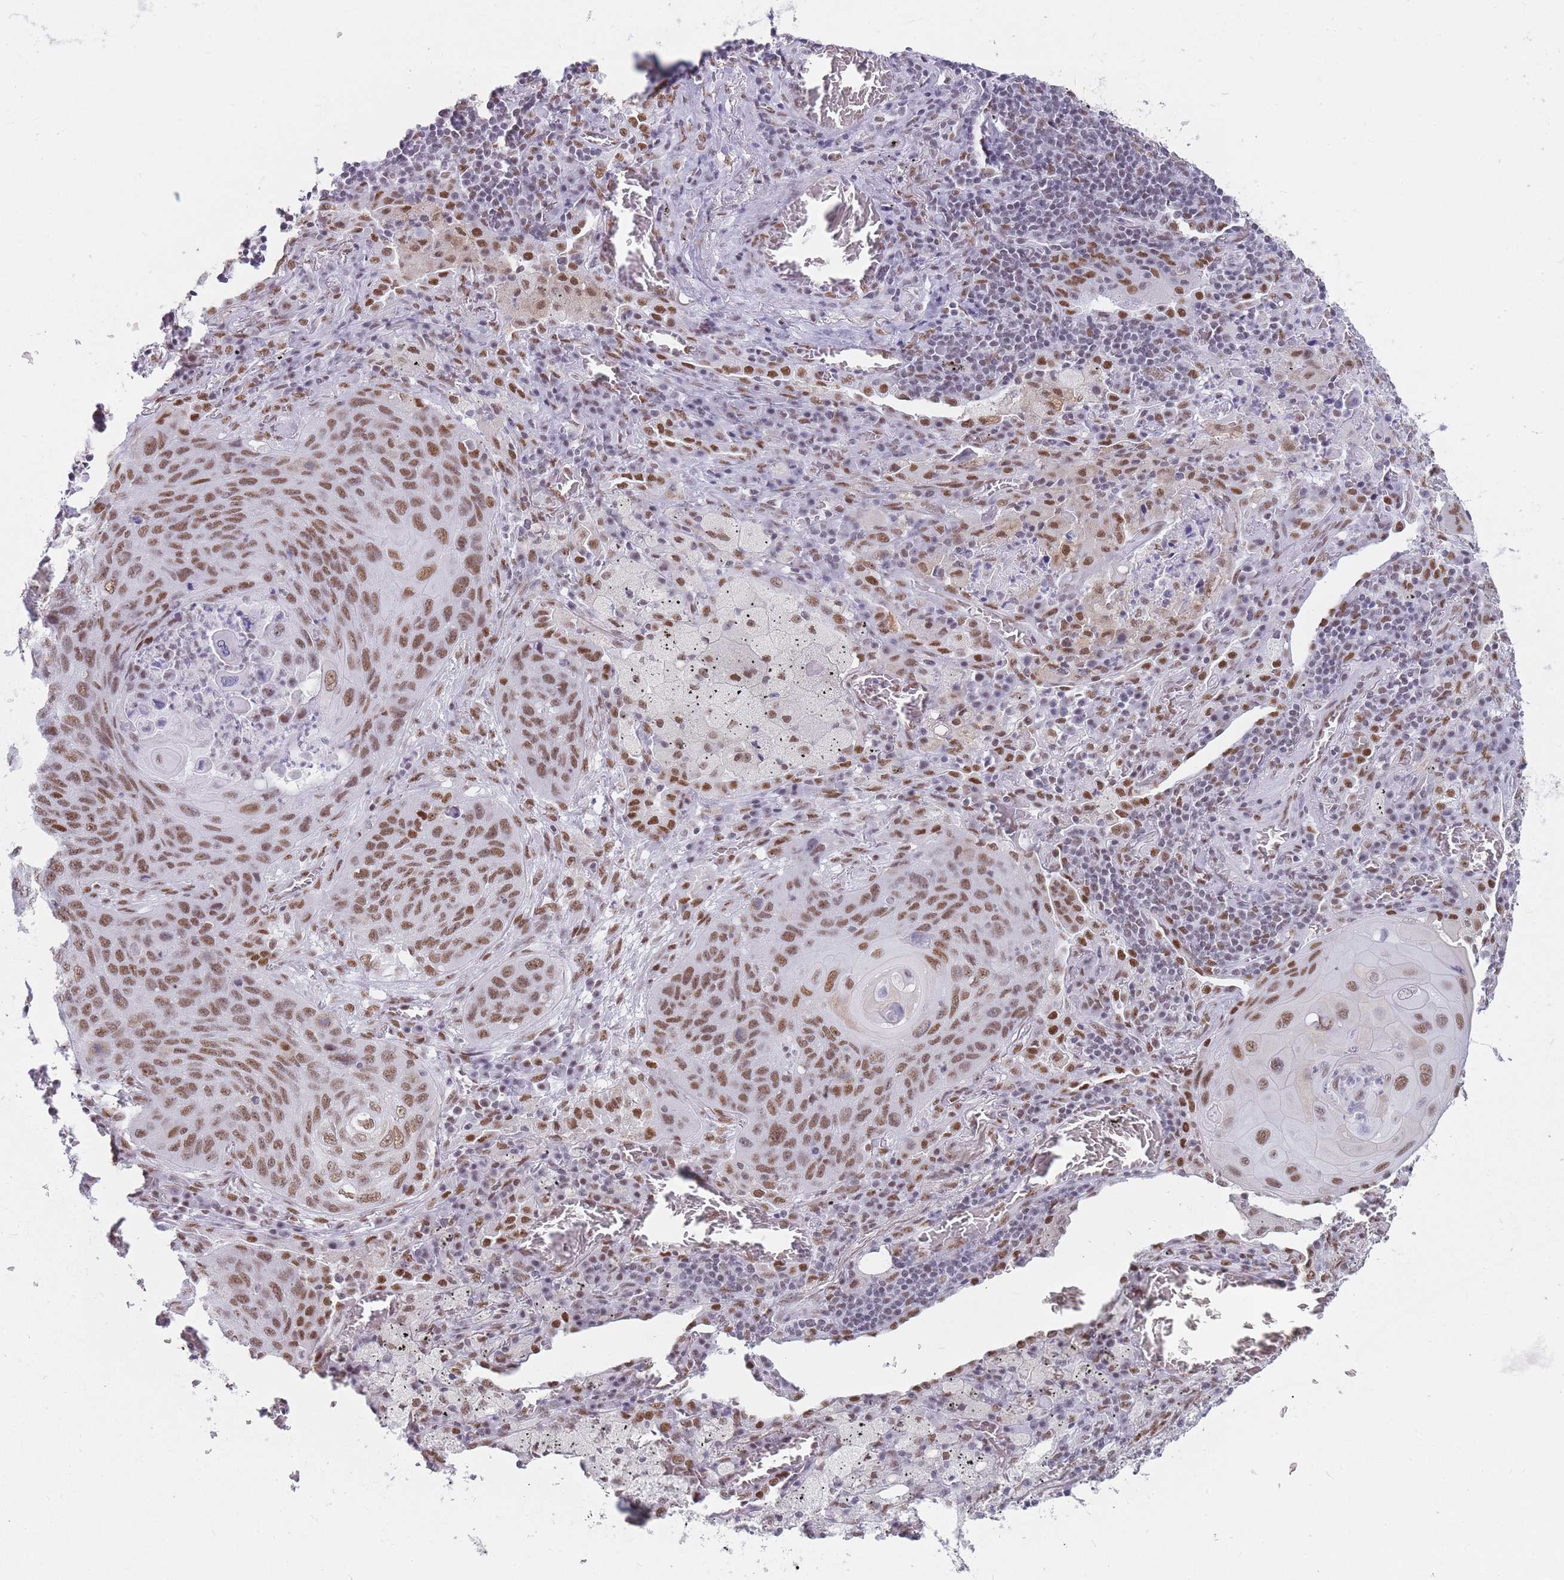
{"staining": {"intensity": "moderate", "quantity": ">75%", "location": "nuclear"}, "tissue": "lung cancer", "cell_type": "Tumor cells", "image_type": "cancer", "snomed": [{"axis": "morphology", "description": "Squamous cell carcinoma, NOS"}, {"axis": "topography", "description": "Lung"}], "caption": "Lung cancer stained with a protein marker exhibits moderate staining in tumor cells.", "gene": "HNRNPUL1", "patient": {"sex": "female", "age": 63}}